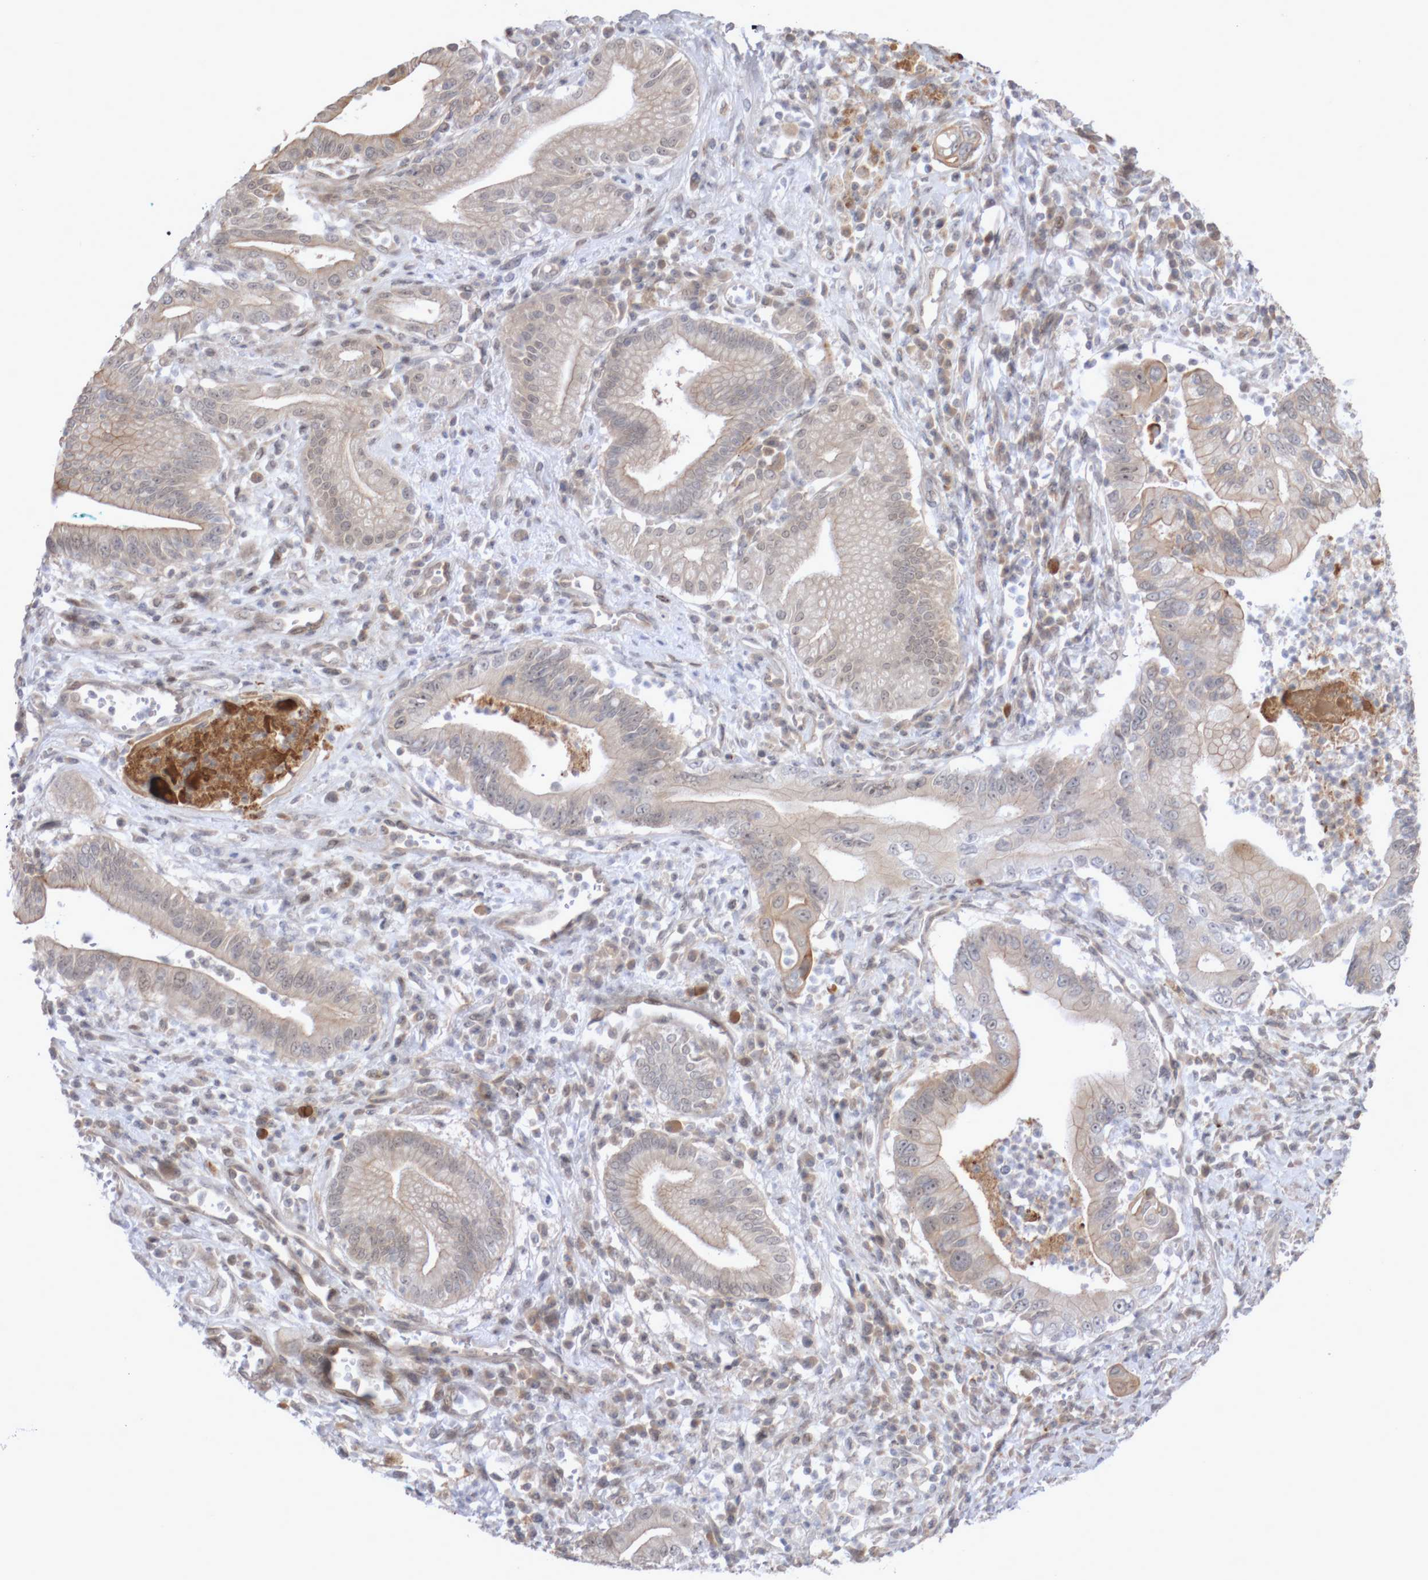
{"staining": {"intensity": "weak", "quantity": "<25%", "location": "cytoplasmic/membranous"}, "tissue": "pancreatic cancer", "cell_type": "Tumor cells", "image_type": "cancer", "snomed": [{"axis": "morphology", "description": "Adenocarcinoma, NOS"}, {"axis": "topography", "description": "Pancreas"}], "caption": "Immunohistochemistry histopathology image of human pancreatic cancer stained for a protein (brown), which demonstrates no staining in tumor cells.", "gene": "DPH7", "patient": {"sex": "male", "age": 78}}